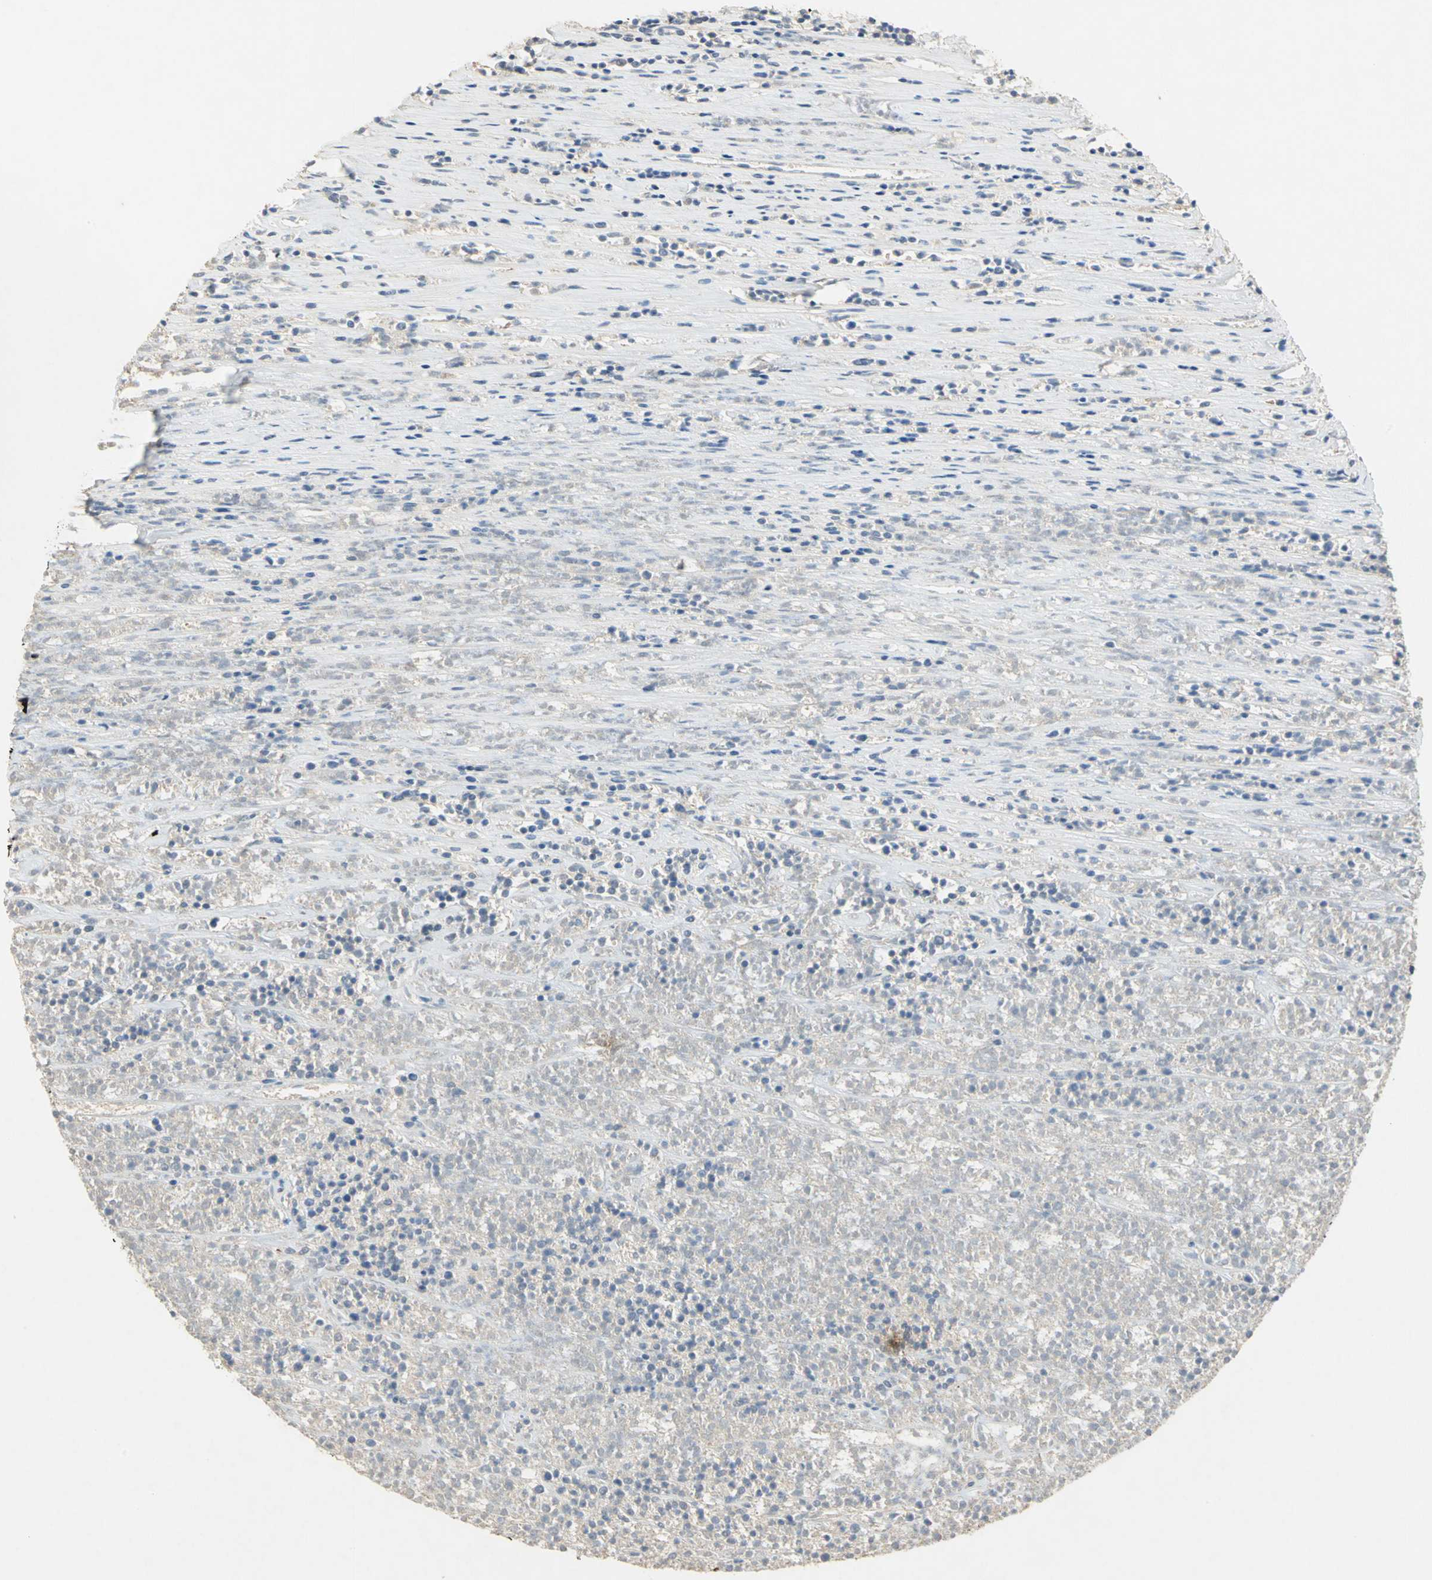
{"staining": {"intensity": "negative", "quantity": "none", "location": "none"}, "tissue": "lymphoma", "cell_type": "Tumor cells", "image_type": "cancer", "snomed": [{"axis": "morphology", "description": "Malignant lymphoma, non-Hodgkin's type, High grade"}, {"axis": "topography", "description": "Lymph node"}], "caption": "The image exhibits no staining of tumor cells in lymphoma.", "gene": "PPIA", "patient": {"sex": "female", "age": 73}}